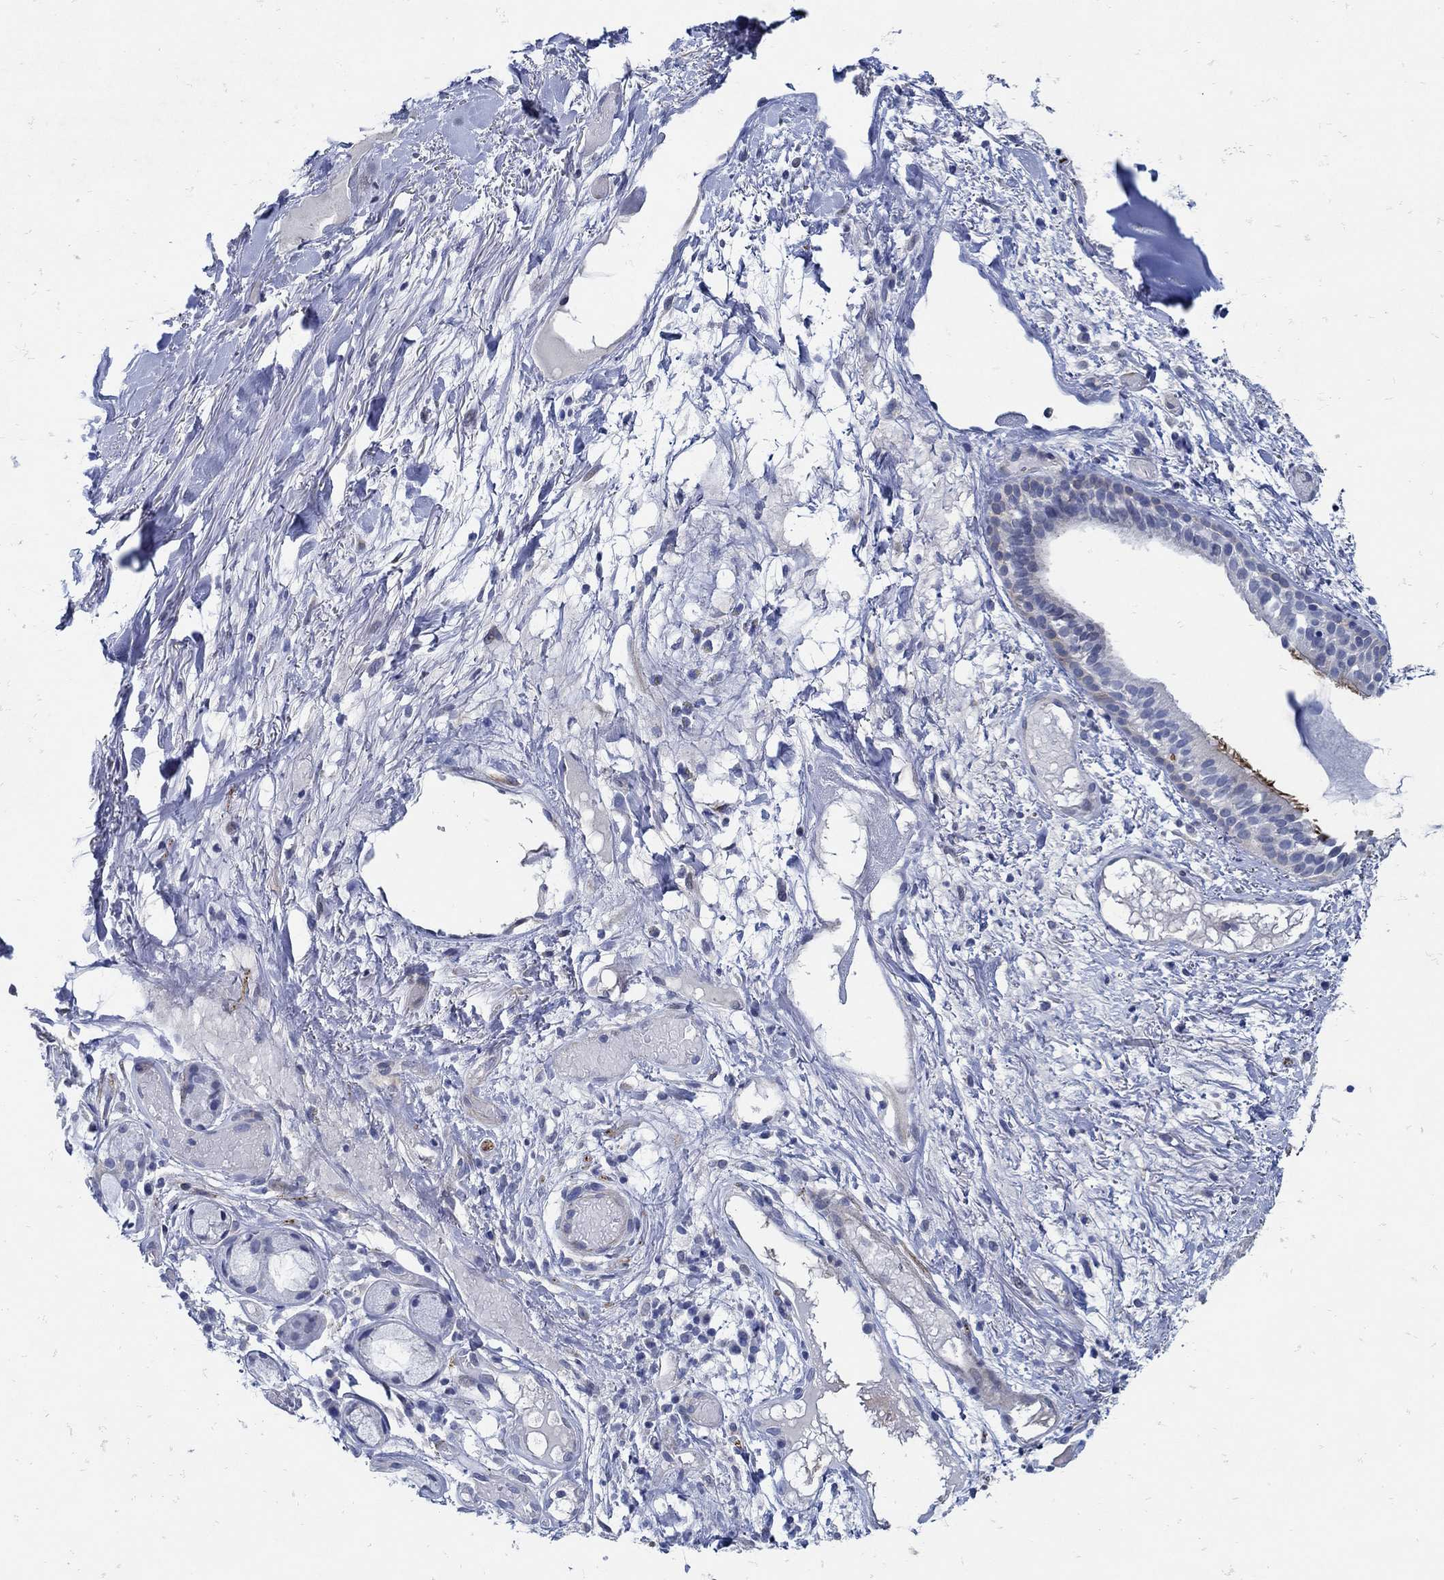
{"staining": {"intensity": "negative", "quantity": "none", "location": "none"}, "tissue": "adipose tissue", "cell_type": "Adipocytes", "image_type": "normal", "snomed": [{"axis": "morphology", "description": "Normal tissue, NOS"}, {"axis": "topography", "description": "Cartilage tissue"}], "caption": "This is an immunohistochemistry (IHC) histopathology image of unremarkable human adipose tissue. There is no staining in adipocytes.", "gene": "NOS1", "patient": {"sex": "male", "age": 62}}